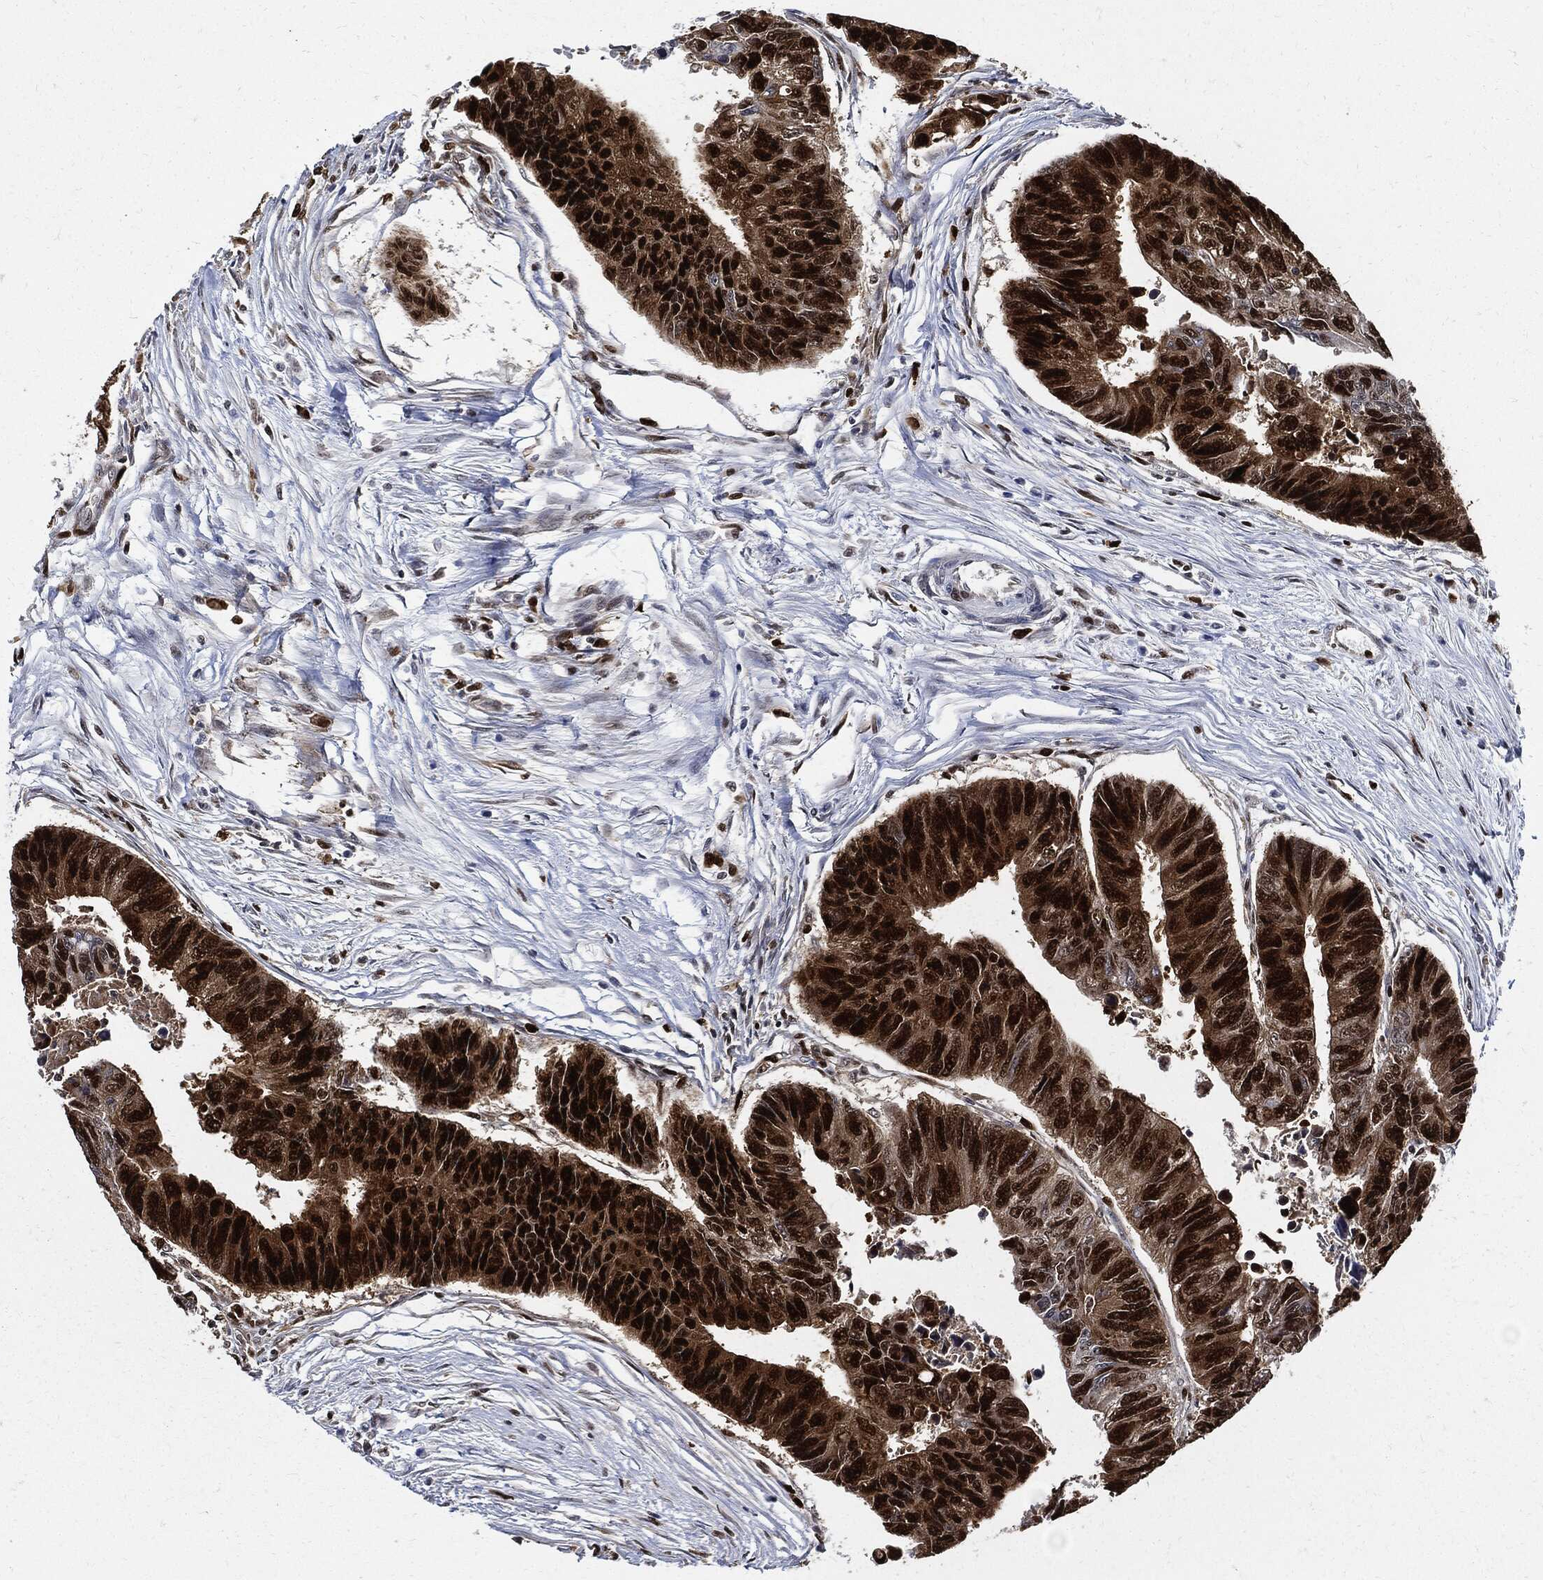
{"staining": {"intensity": "strong", "quantity": ">75%", "location": "nuclear"}, "tissue": "colorectal cancer", "cell_type": "Tumor cells", "image_type": "cancer", "snomed": [{"axis": "morphology", "description": "Adenocarcinoma, NOS"}, {"axis": "topography", "description": "Colon"}], "caption": "Colorectal adenocarcinoma tissue demonstrates strong nuclear positivity in approximately >75% of tumor cells, visualized by immunohistochemistry.", "gene": "PCNA", "patient": {"sex": "female", "age": 65}}